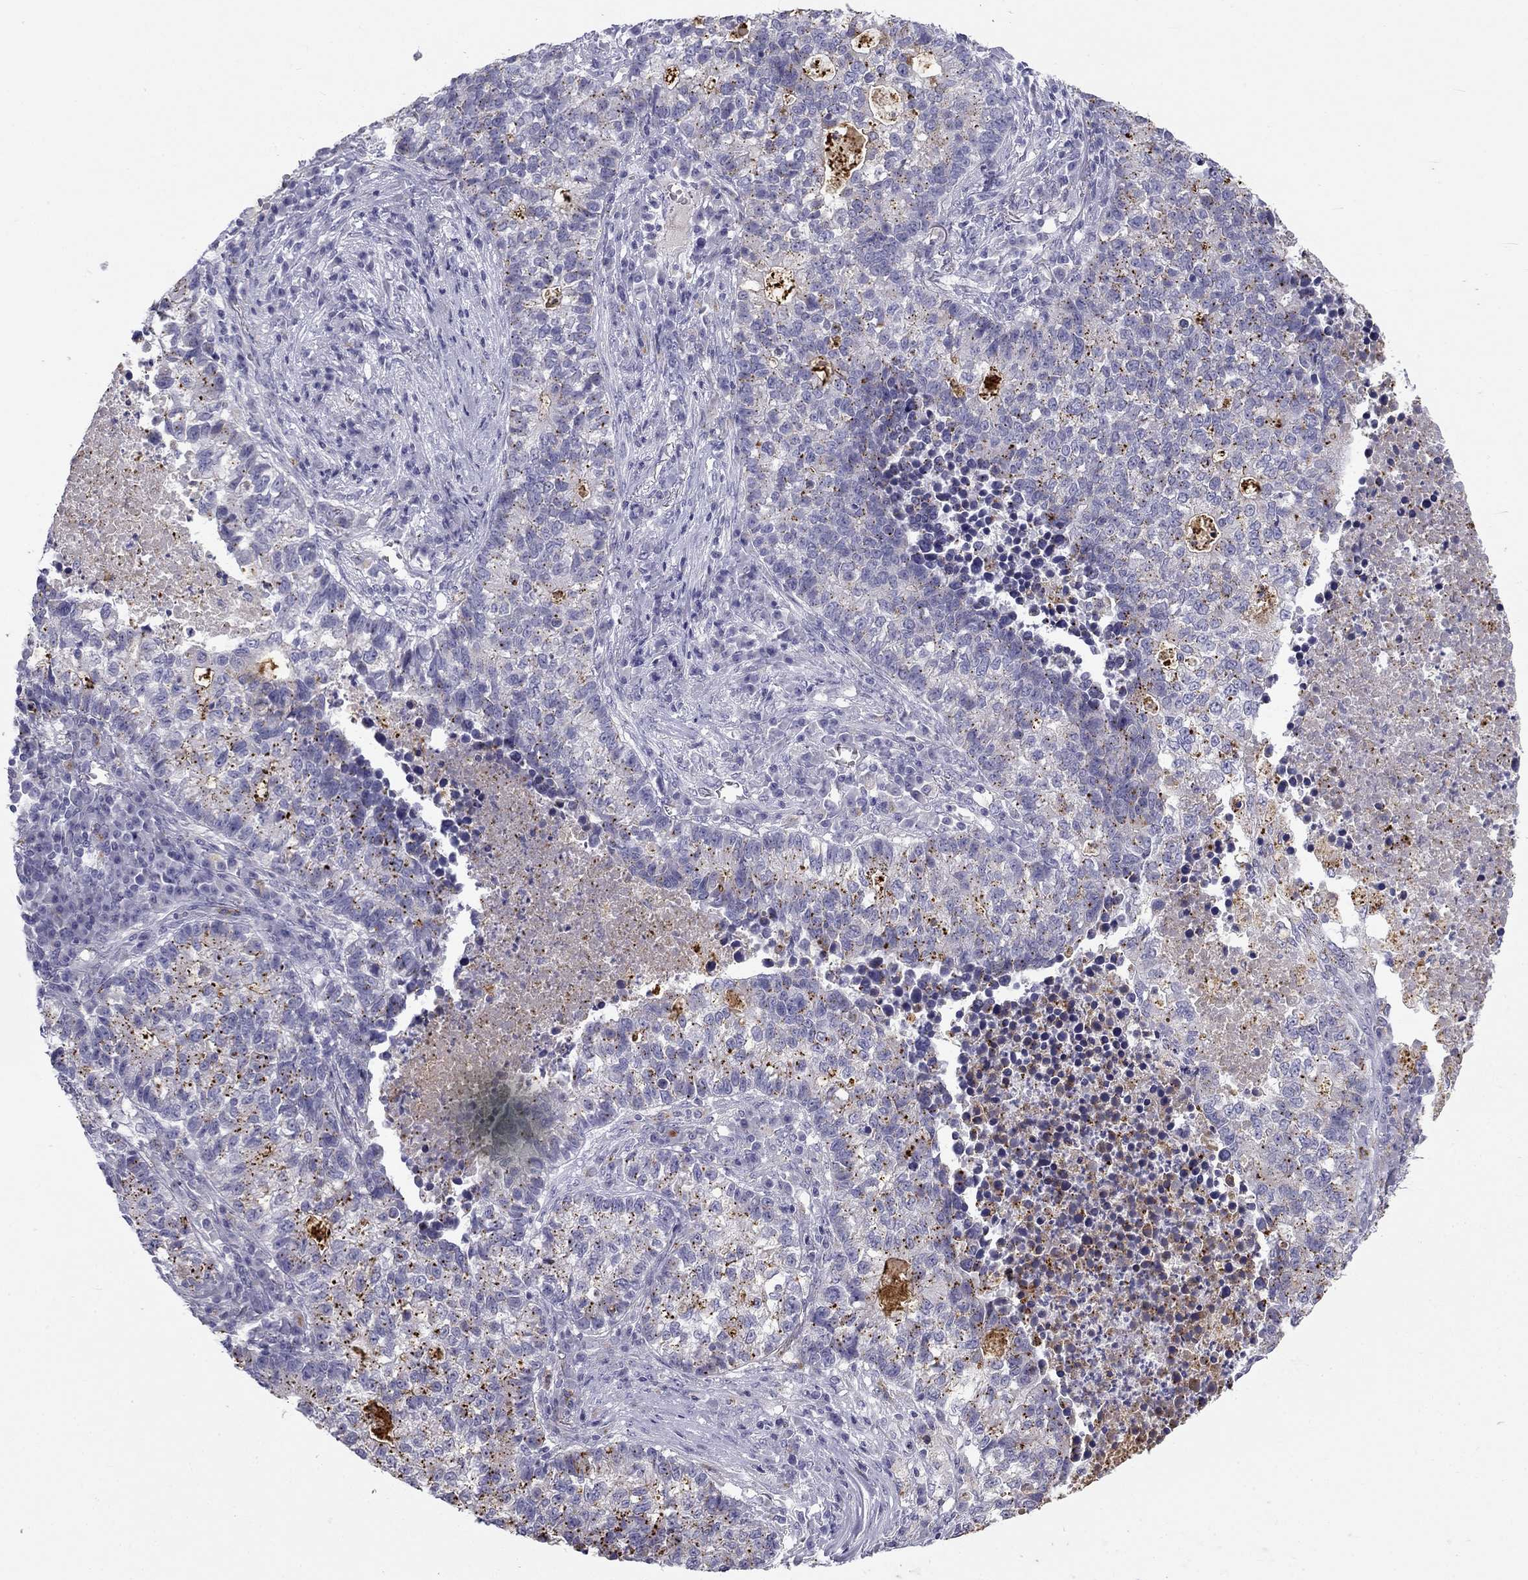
{"staining": {"intensity": "strong", "quantity": "<25%", "location": "cytoplasmic/membranous"}, "tissue": "lung cancer", "cell_type": "Tumor cells", "image_type": "cancer", "snomed": [{"axis": "morphology", "description": "Adenocarcinoma, NOS"}, {"axis": "topography", "description": "Lung"}], "caption": "Lung cancer (adenocarcinoma) stained for a protein exhibits strong cytoplasmic/membranous positivity in tumor cells.", "gene": "CLPSL2", "patient": {"sex": "male", "age": 57}}